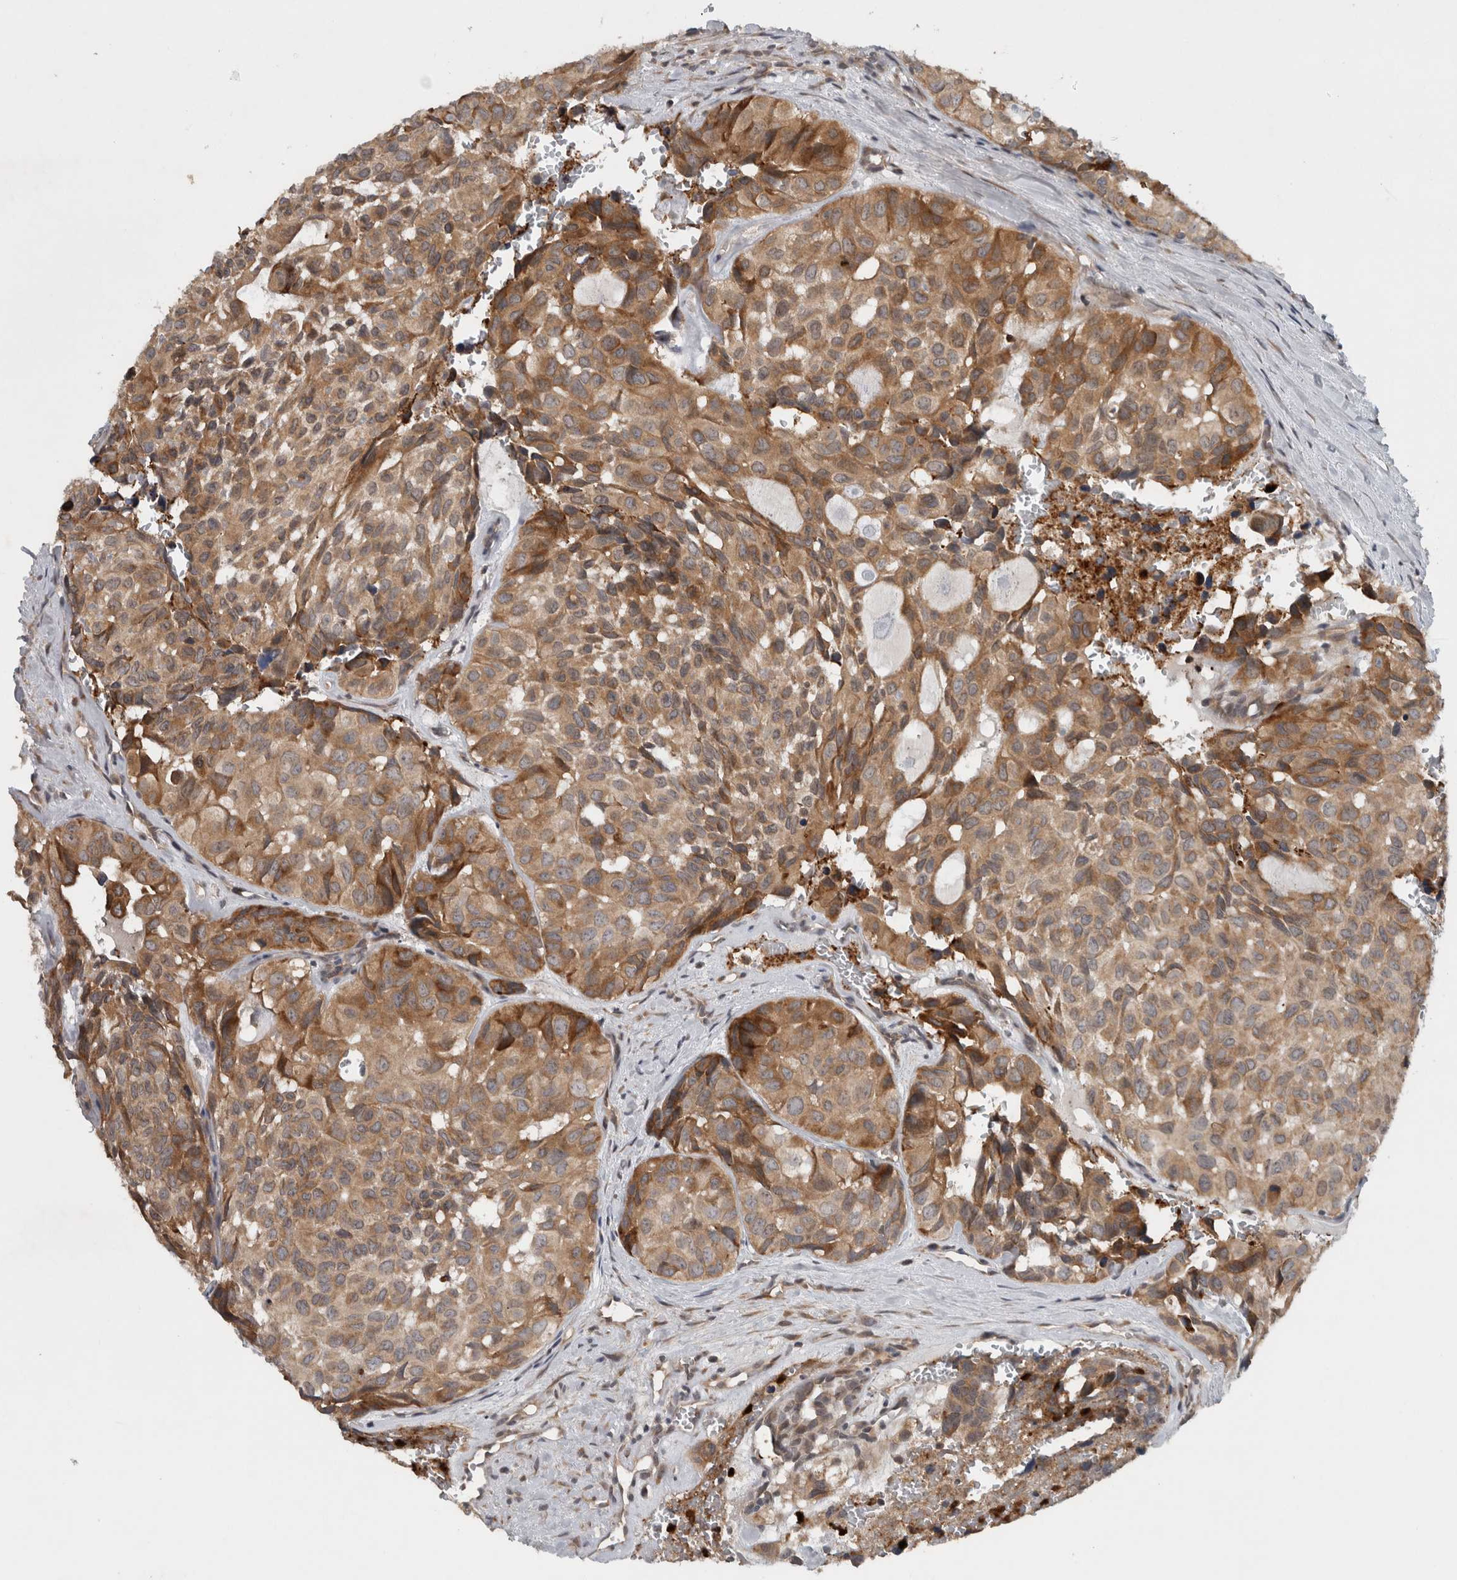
{"staining": {"intensity": "strong", "quantity": ">75%", "location": "cytoplasmic/membranous"}, "tissue": "head and neck cancer", "cell_type": "Tumor cells", "image_type": "cancer", "snomed": [{"axis": "morphology", "description": "Adenocarcinoma, NOS"}, {"axis": "topography", "description": "Salivary gland, NOS"}, {"axis": "topography", "description": "Head-Neck"}], "caption": "Immunohistochemical staining of head and neck cancer demonstrates high levels of strong cytoplasmic/membranous expression in about >75% of tumor cells.", "gene": "PDCD2", "patient": {"sex": "female", "age": 76}}